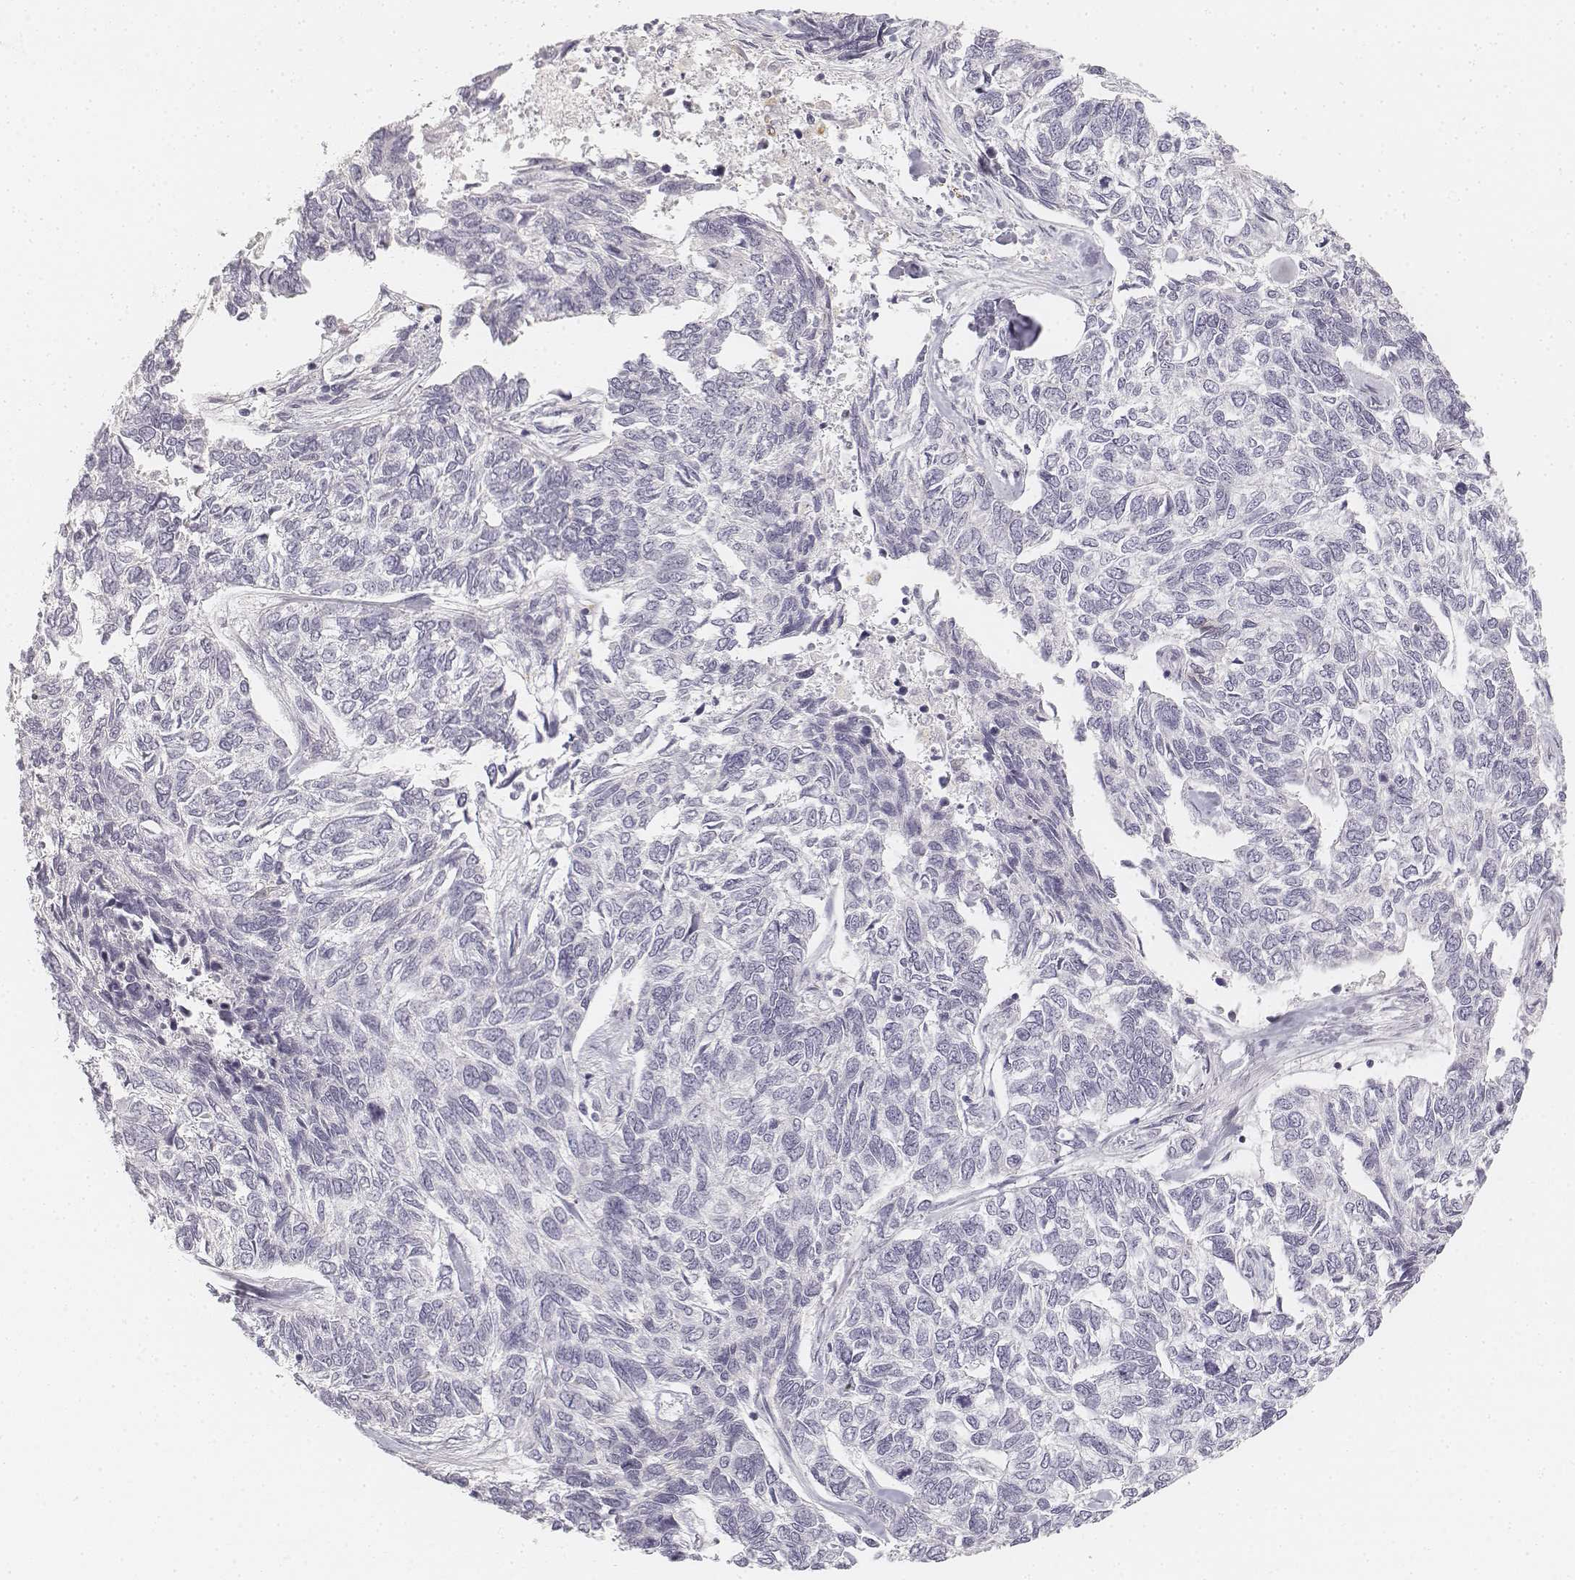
{"staining": {"intensity": "negative", "quantity": "none", "location": "none"}, "tissue": "skin cancer", "cell_type": "Tumor cells", "image_type": "cancer", "snomed": [{"axis": "morphology", "description": "Basal cell carcinoma"}, {"axis": "topography", "description": "Skin"}], "caption": "This is a micrograph of IHC staining of skin cancer, which shows no staining in tumor cells.", "gene": "DSG4", "patient": {"sex": "female", "age": 65}}